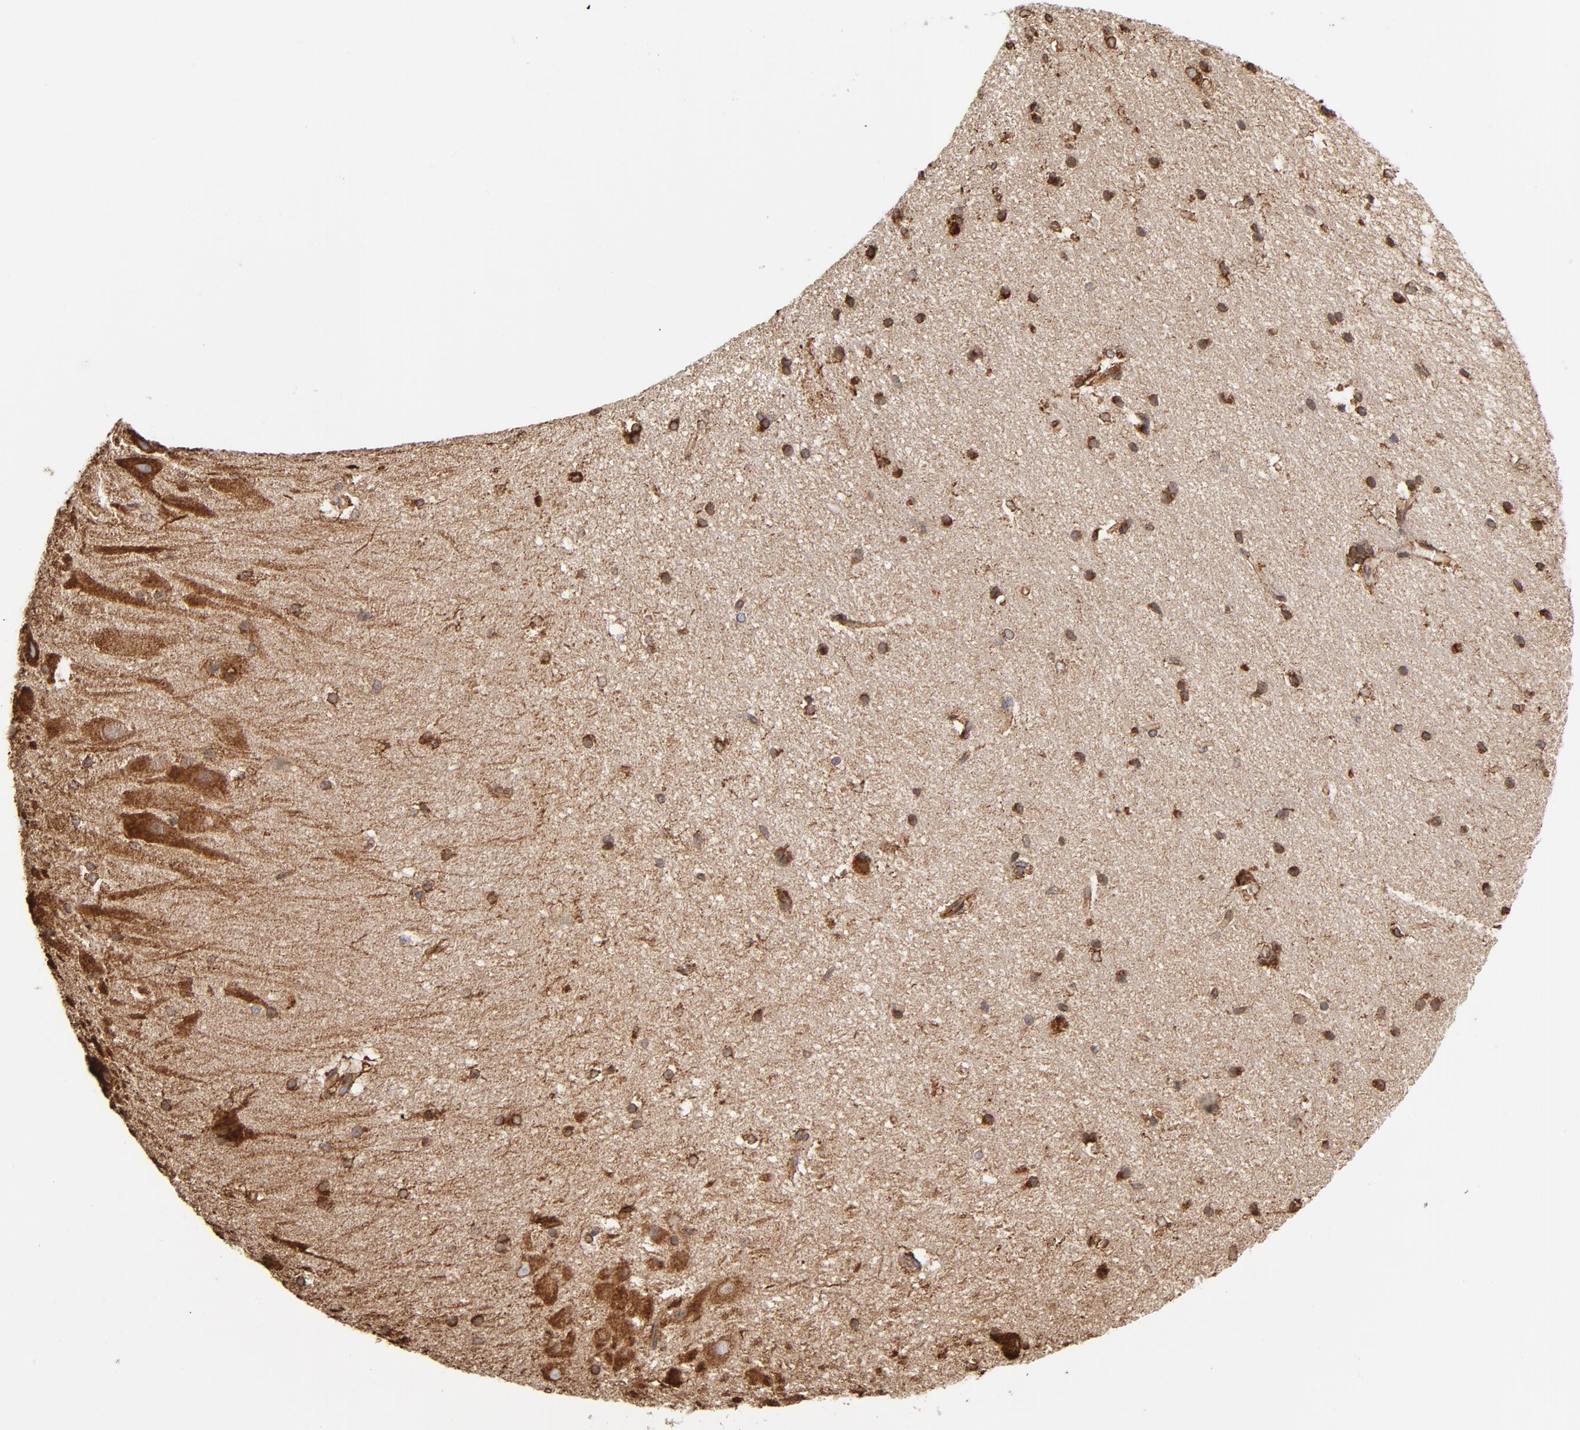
{"staining": {"intensity": "strong", "quantity": ">75%", "location": "cytoplasmic/membranous"}, "tissue": "hippocampus", "cell_type": "Glial cells", "image_type": "normal", "snomed": [{"axis": "morphology", "description": "Normal tissue, NOS"}, {"axis": "topography", "description": "Hippocampus"}], "caption": "IHC image of benign hippocampus stained for a protein (brown), which demonstrates high levels of strong cytoplasmic/membranous staining in approximately >75% of glial cells.", "gene": "CANX", "patient": {"sex": "female", "age": 19}}